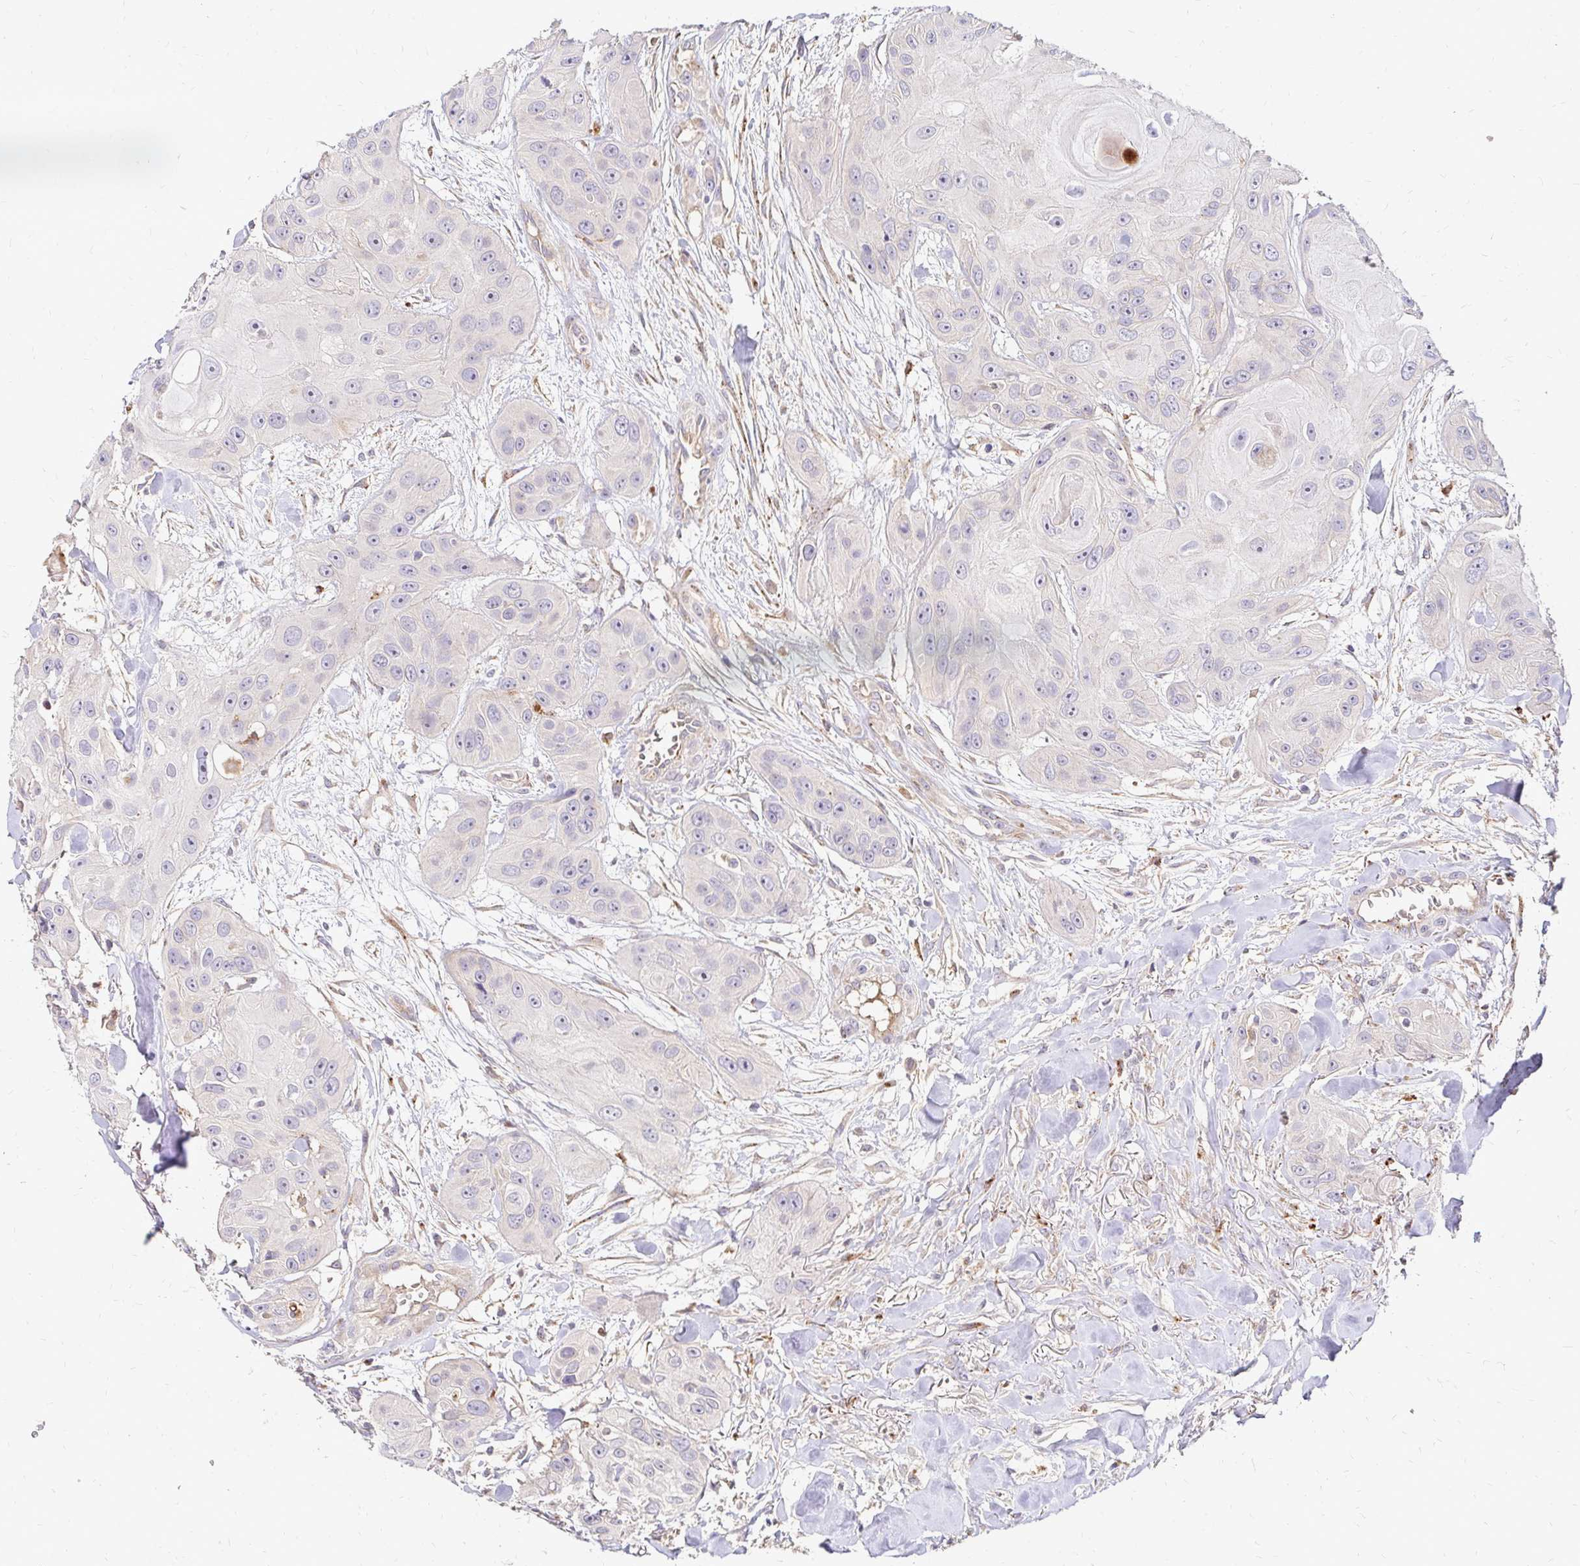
{"staining": {"intensity": "negative", "quantity": "none", "location": "none"}, "tissue": "head and neck cancer", "cell_type": "Tumor cells", "image_type": "cancer", "snomed": [{"axis": "morphology", "description": "Squamous cell carcinoma, NOS"}, {"axis": "topography", "description": "Oral tissue"}, {"axis": "topography", "description": "Head-Neck"}], "caption": "Immunohistochemistry photomicrograph of neoplastic tissue: head and neck cancer (squamous cell carcinoma) stained with DAB (3,3'-diaminobenzidine) reveals no significant protein expression in tumor cells.", "gene": "IDUA", "patient": {"sex": "male", "age": 77}}